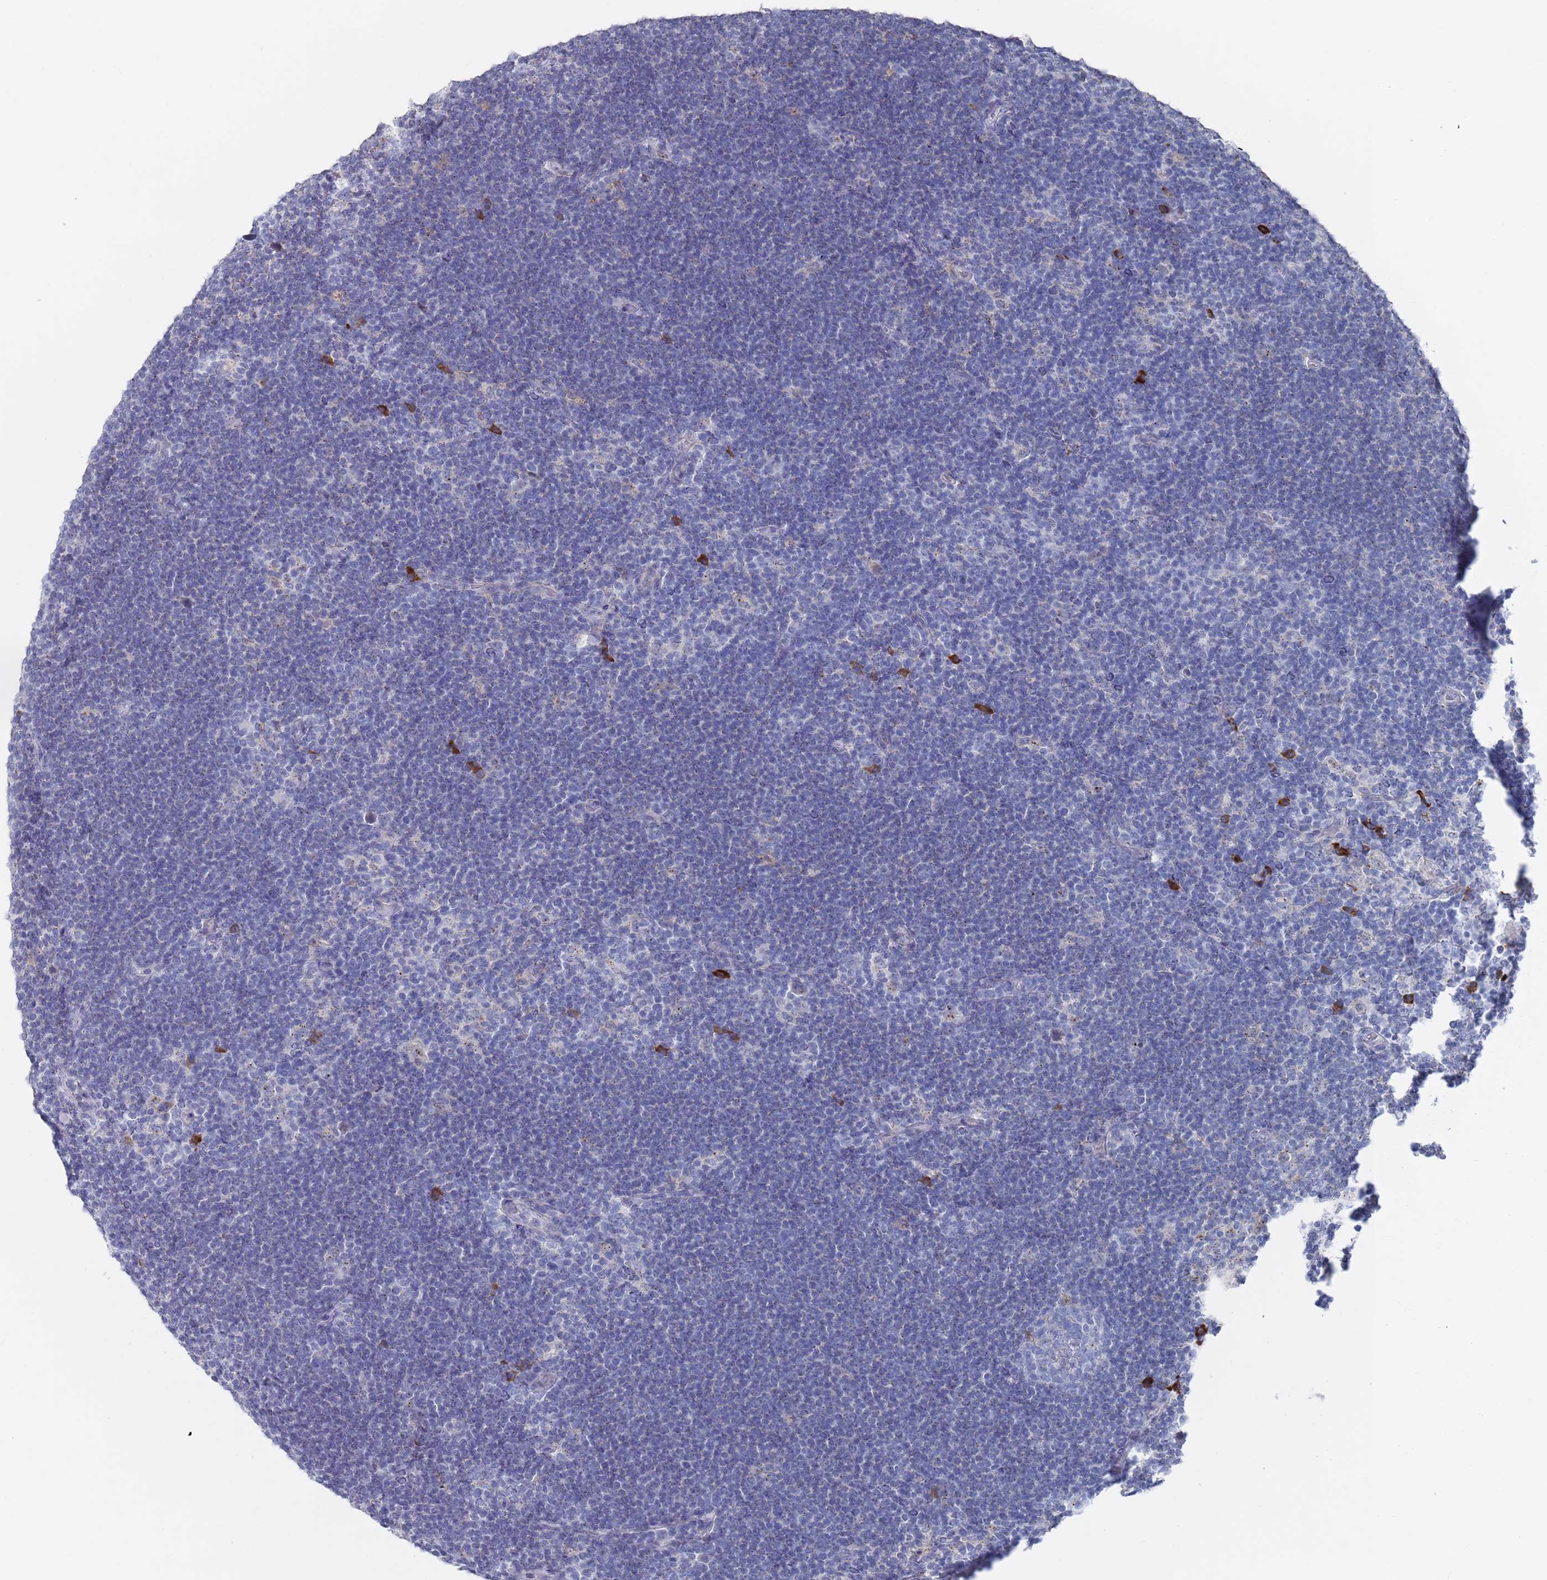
{"staining": {"intensity": "negative", "quantity": "none", "location": "none"}, "tissue": "lymphoma", "cell_type": "Tumor cells", "image_type": "cancer", "snomed": [{"axis": "morphology", "description": "Hodgkin's disease, NOS"}, {"axis": "topography", "description": "Lymph node"}], "caption": "High magnification brightfield microscopy of Hodgkin's disease stained with DAB (brown) and counterstained with hematoxylin (blue): tumor cells show no significant positivity. (Brightfield microscopy of DAB immunohistochemistry at high magnification).", "gene": "MAT1A", "patient": {"sex": "female", "age": 57}}